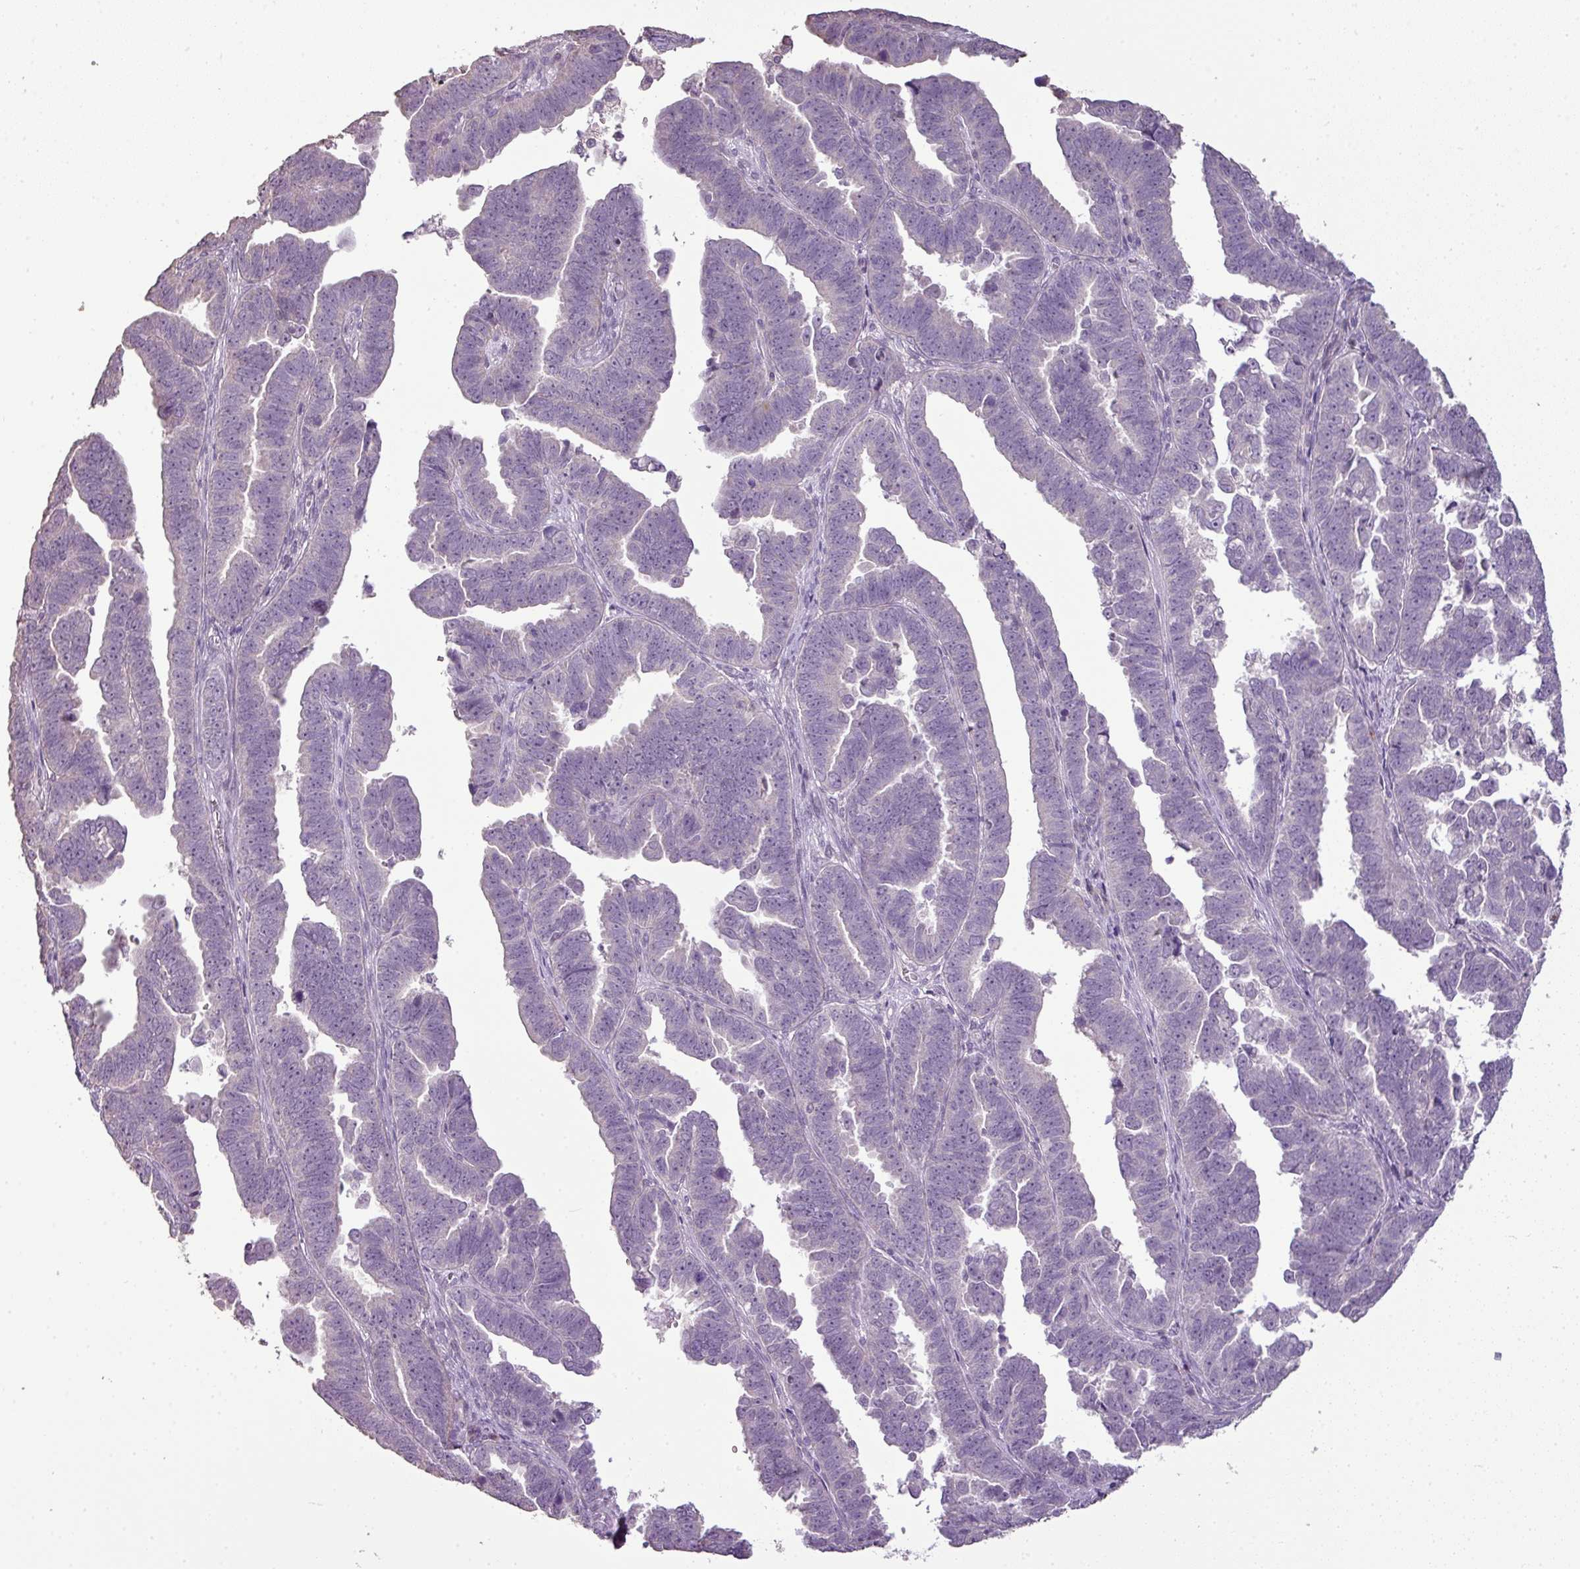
{"staining": {"intensity": "negative", "quantity": "none", "location": "none"}, "tissue": "endometrial cancer", "cell_type": "Tumor cells", "image_type": "cancer", "snomed": [{"axis": "morphology", "description": "Adenocarcinoma, NOS"}, {"axis": "topography", "description": "Endometrium"}], "caption": "Immunohistochemistry (IHC) micrograph of neoplastic tissue: adenocarcinoma (endometrial) stained with DAB exhibits no significant protein staining in tumor cells.", "gene": "LY9", "patient": {"sex": "female", "age": 75}}